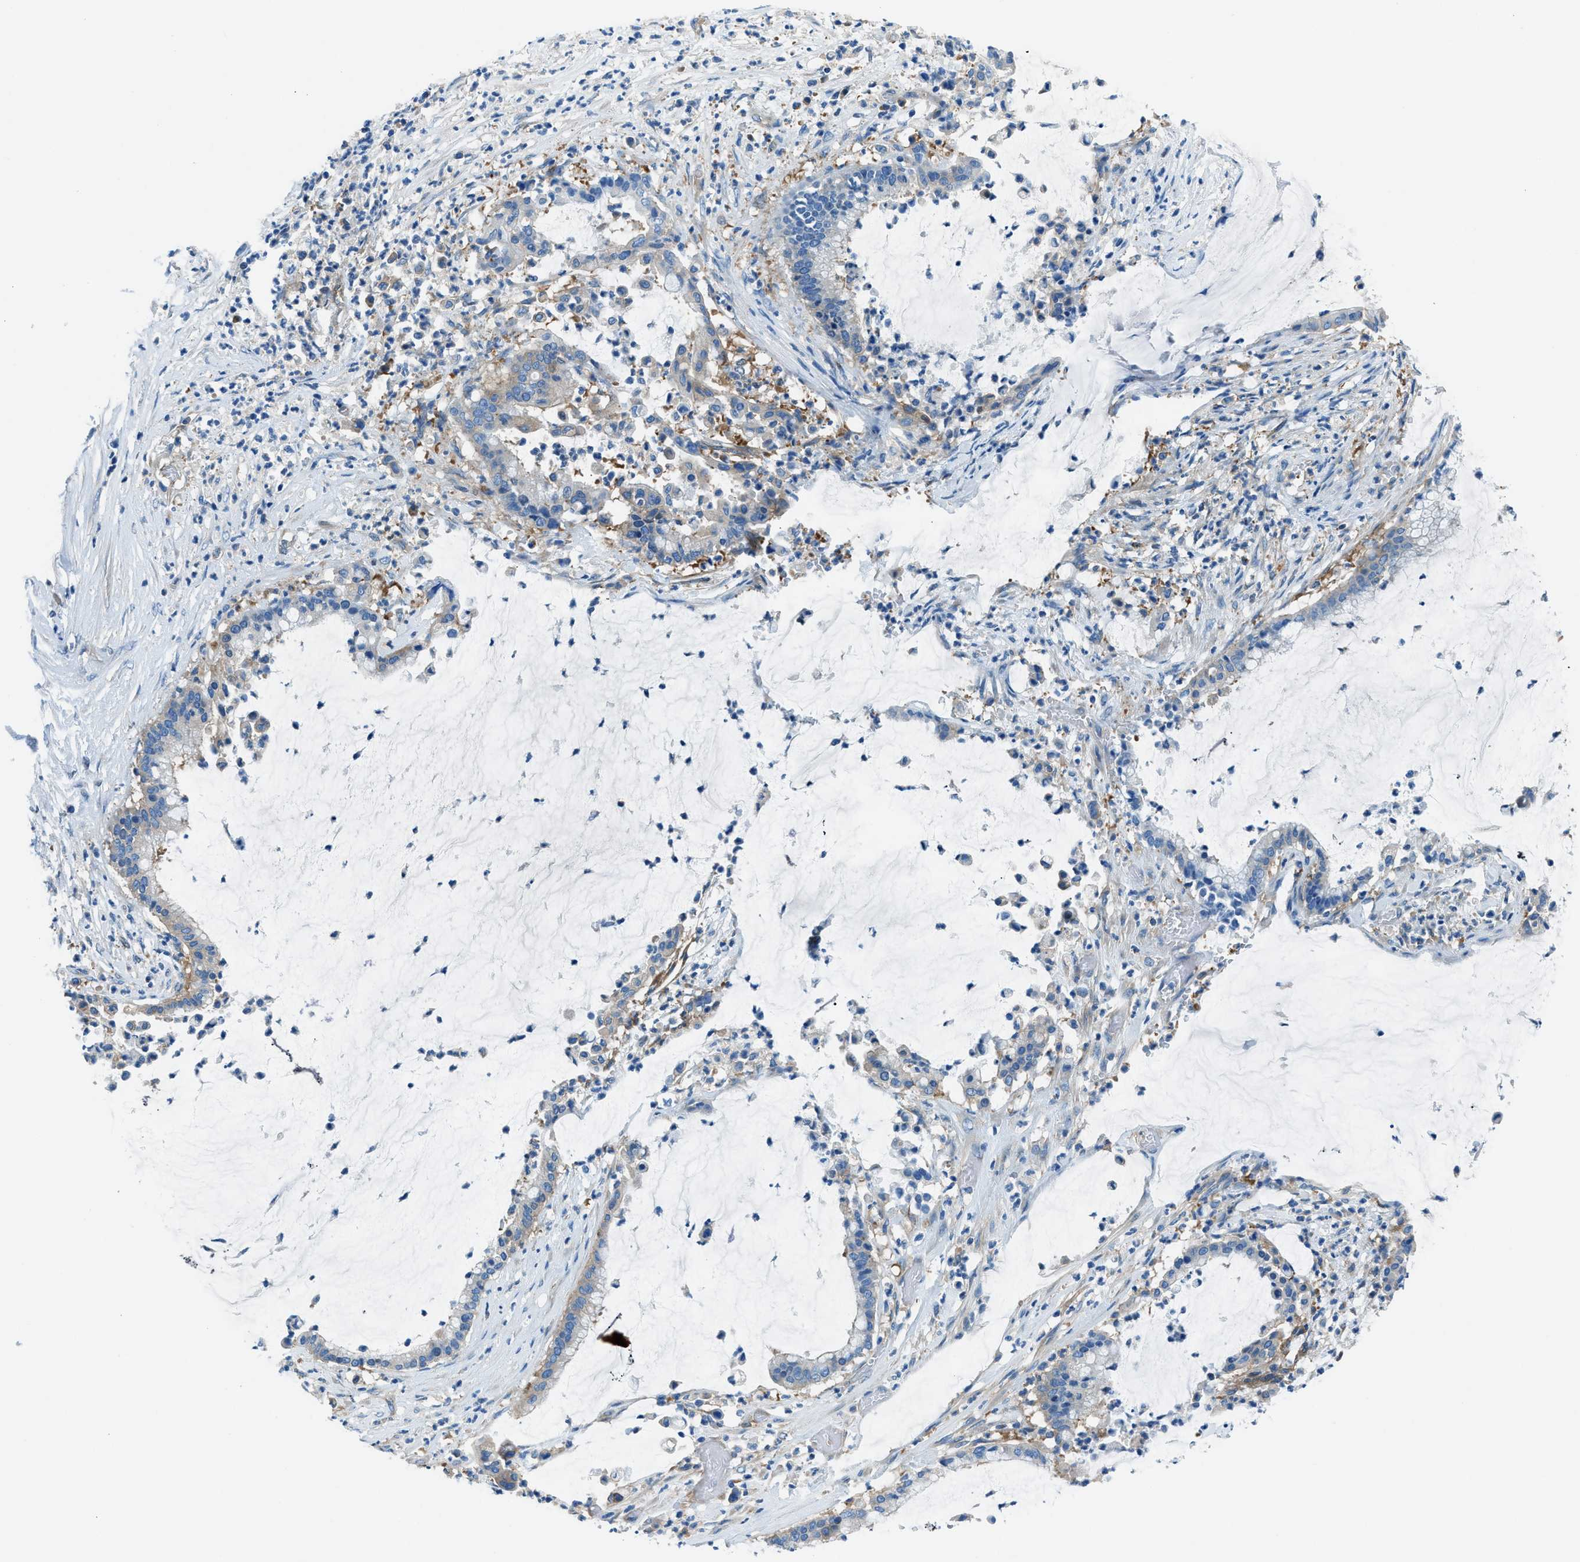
{"staining": {"intensity": "negative", "quantity": "none", "location": "none"}, "tissue": "pancreatic cancer", "cell_type": "Tumor cells", "image_type": "cancer", "snomed": [{"axis": "morphology", "description": "Adenocarcinoma, NOS"}, {"axis": "topography", "description": "Pancreas"}], "caption": "This histopathology image is of pancreatic adenocarcinoma stained with immunohistochemistry (IHC) to label a protein in brown with the nuclei are counter-stained blue. There is no expression in tumor cells.", "gene": "SARS1", "patient": {"sex": "male", "age": 41}}